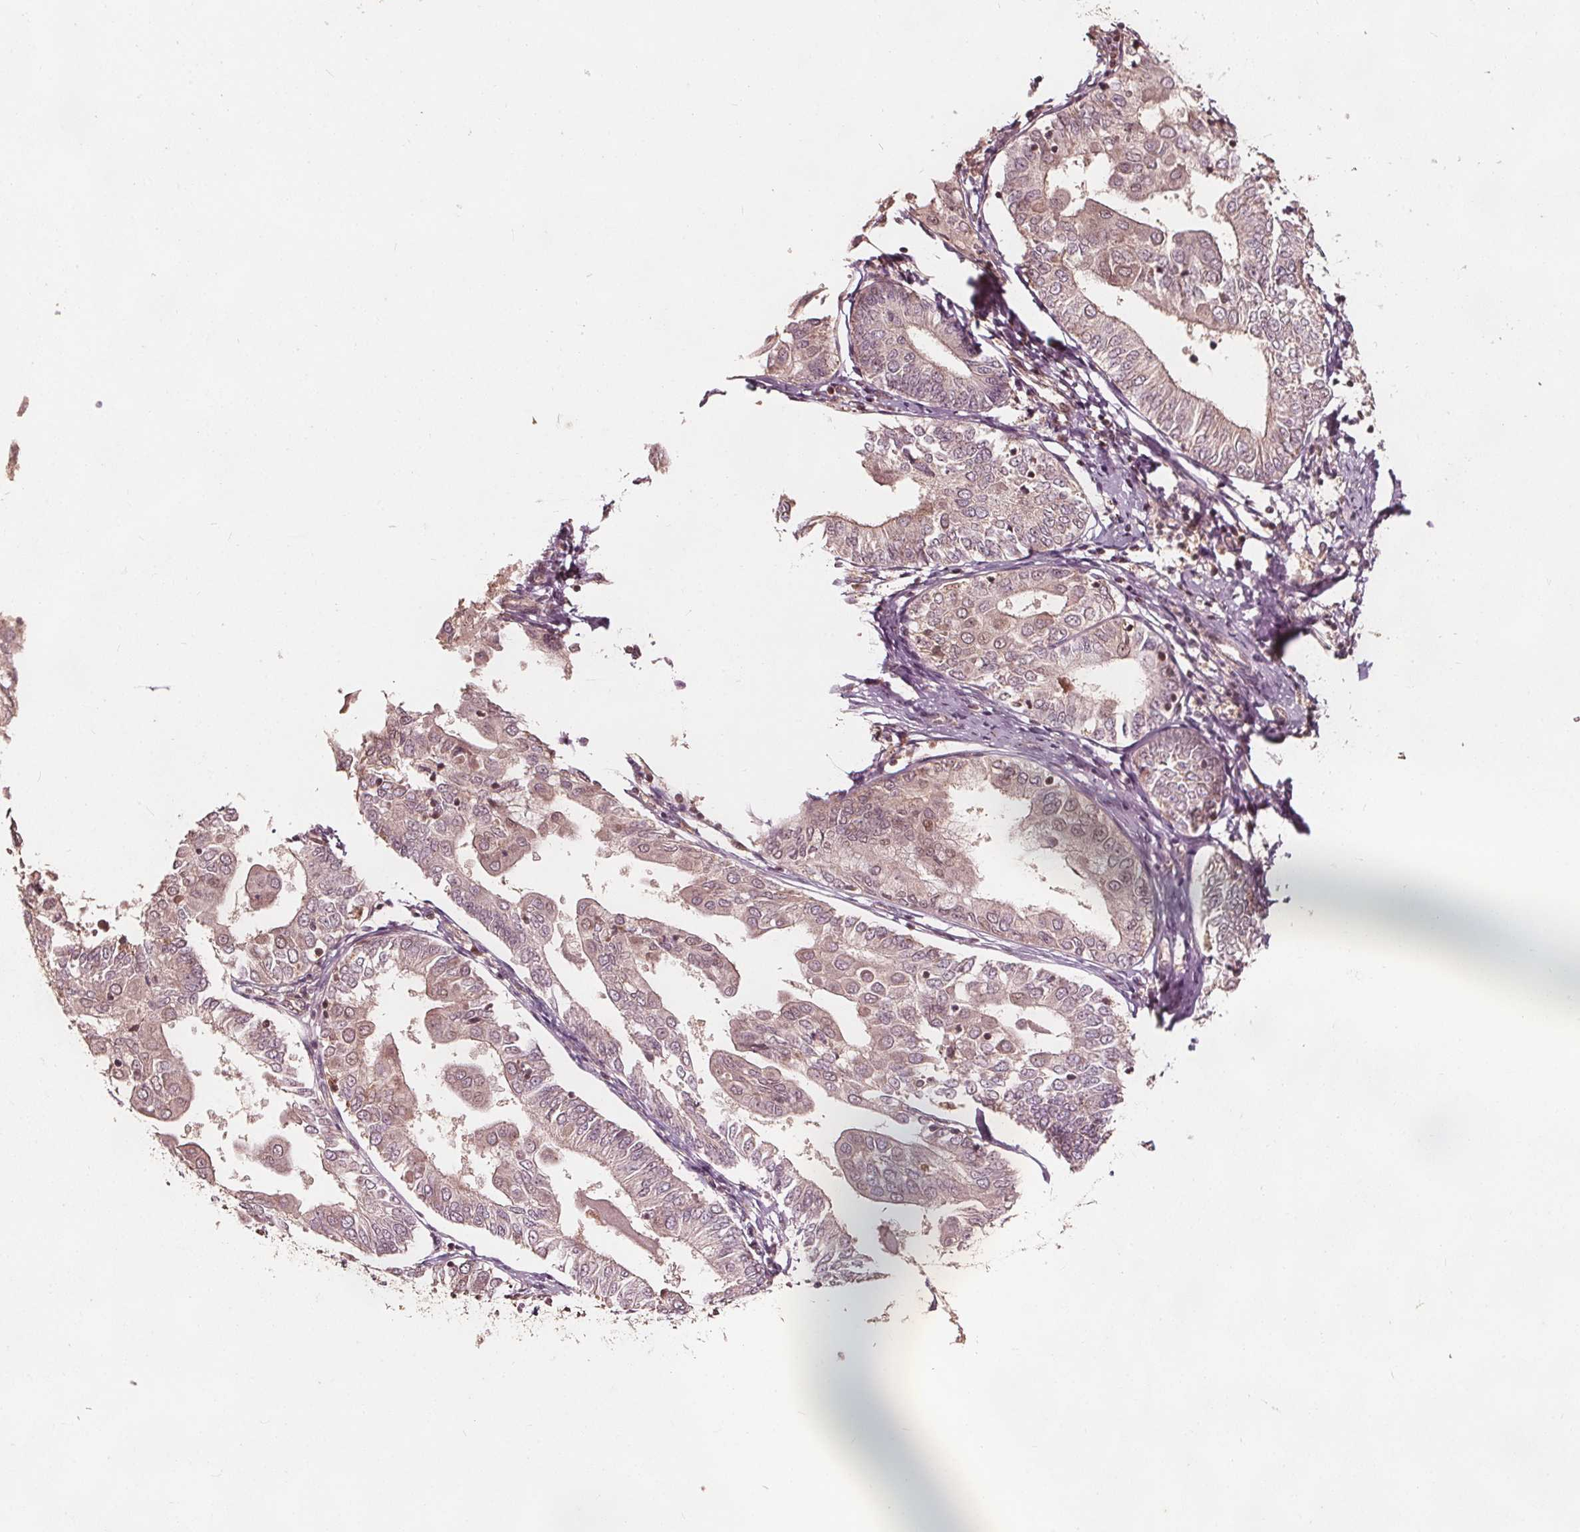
{"staining": {"intensity": "weak", "quantity": ">75%", "location": "cytoplasmic/membranous"}, "tissue": "endometrial cancer", "cell_type": "Tumor cells", "image_type": "cancer", "snomed": [{"axis": "morphology", "description": "Adenocarcinoma, NOS"}, {"axis": "topography", "description": "Endometrium"}], "caption": "About >75% of tumor cells in endometrial cancer (adenocarcinoma) demonstrate weak cytoplasmic/membranous protein staining as visualized by brown immunohistochemical staining.", "gene": "AIP", "patient": {"sex": "female", "age": 68}}